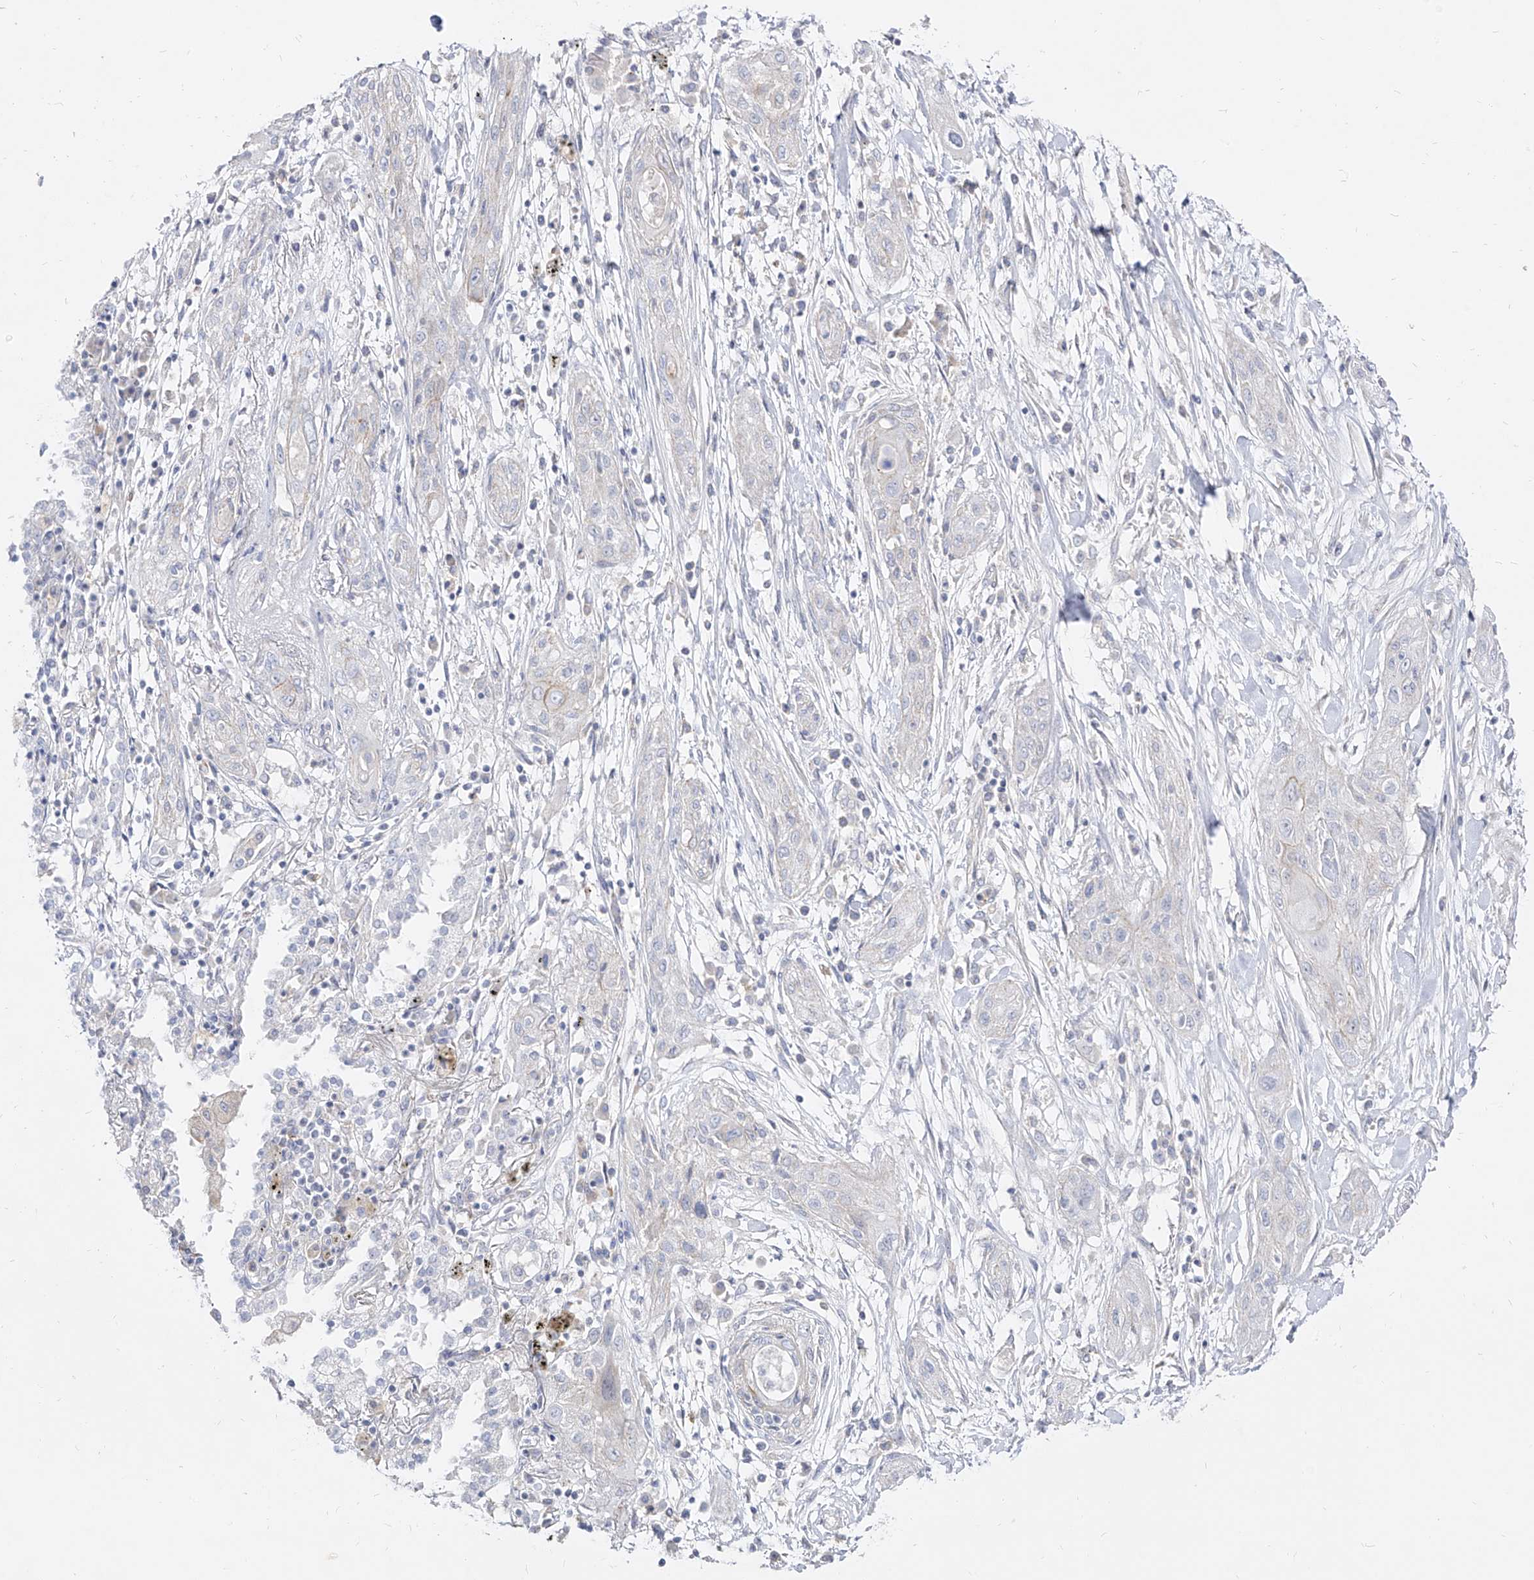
{"staining": {"intensity": "negative", "quantity": "none", "location": "none"}, "tissue": "lung cancer", "cell_type": "Tumor cells", "image_type": "cancer", "snomed": [{"axis": "morphology", "description": "Squamous cell carcinoma, NOS"}, {"axis": "topography", "description": "Lung"}], "caption": "DAB immunohistochemical staining of human lung cancer (squamous cell carcinoma) shows no significant staining in tumor cells. (DAB immunohistochemistry with hematoxylin counter stain).", "gene": "RBFOX3", "patient": {"sex": "female", "age": 47}}